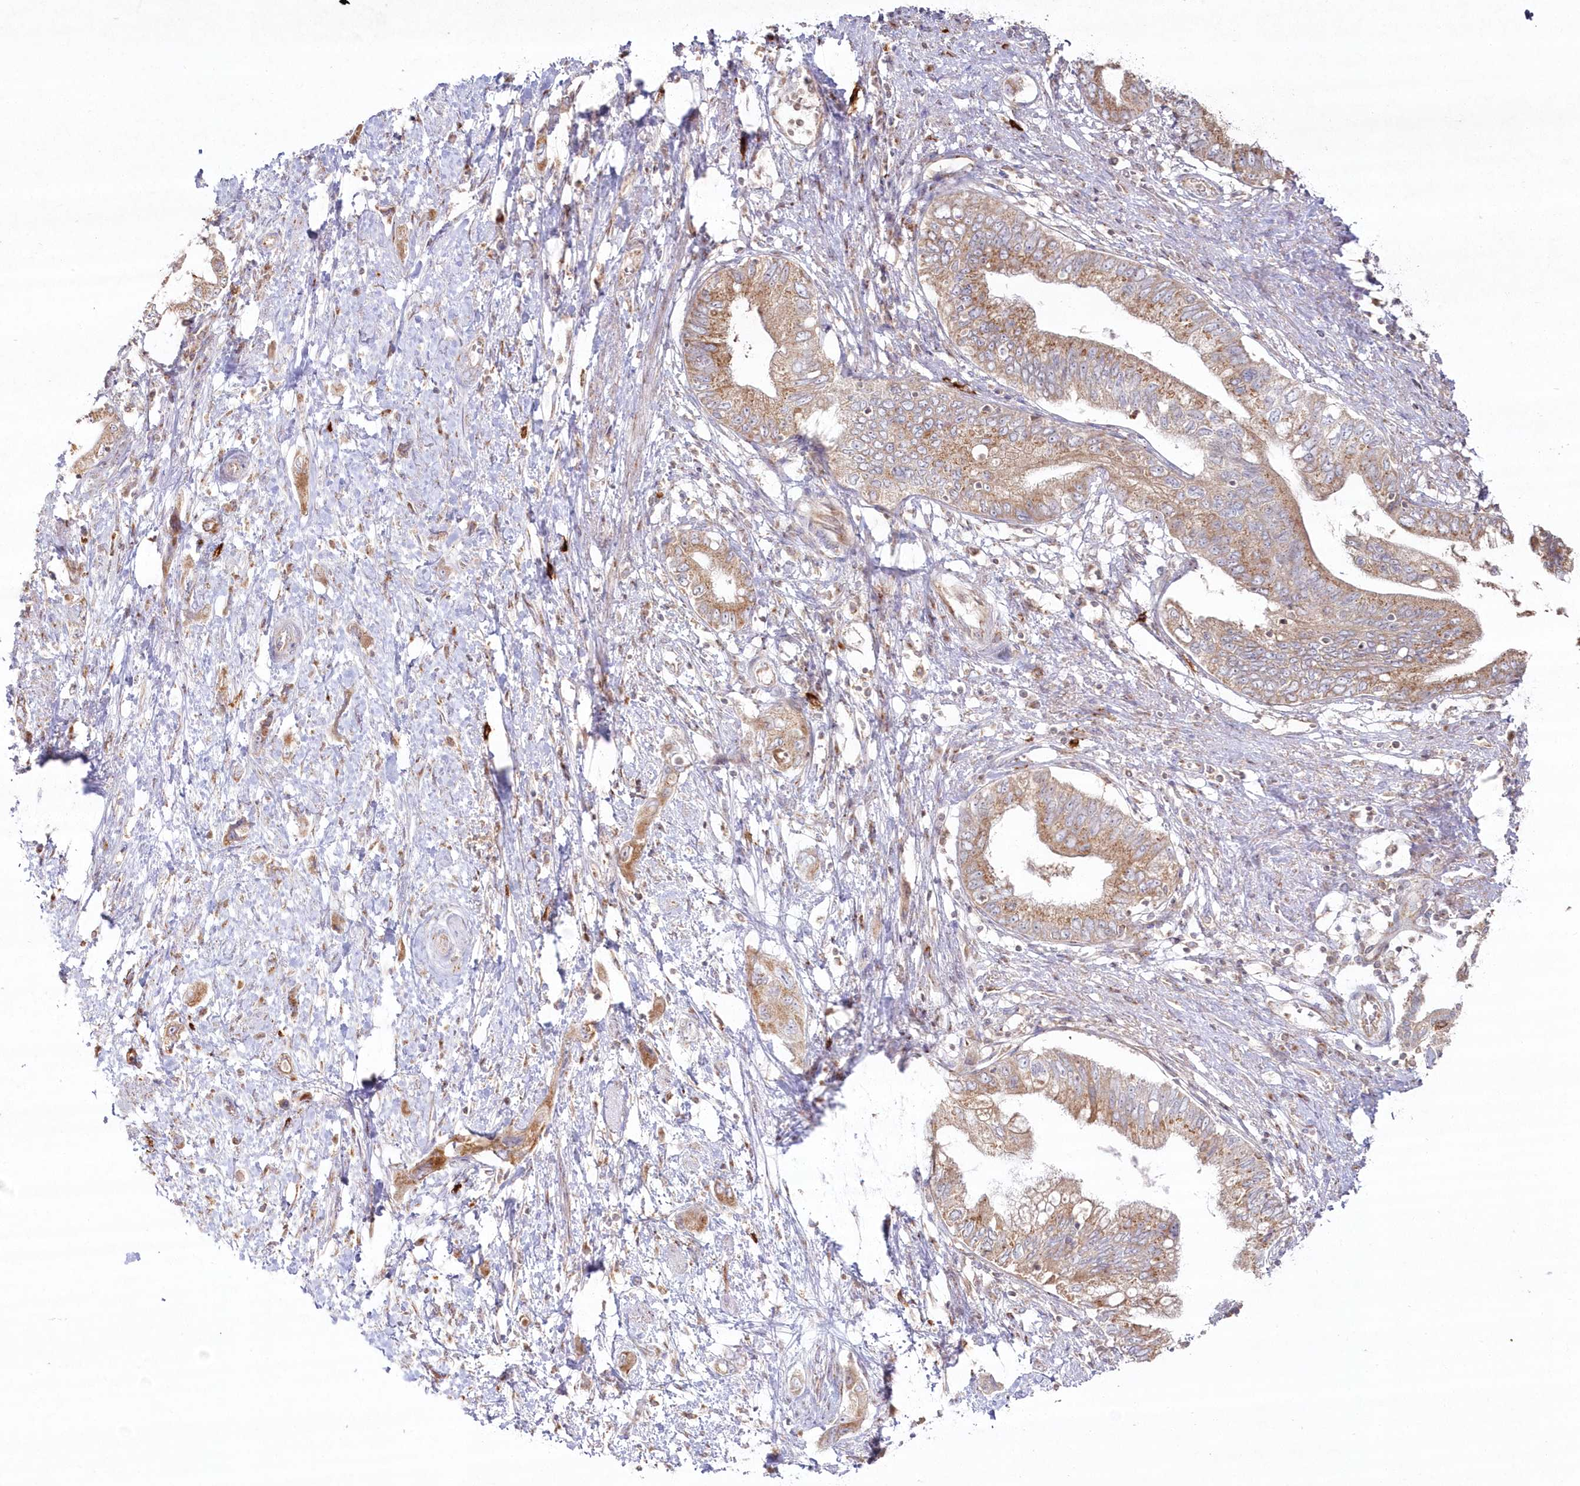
{"staining": {"intensity": "moderate", "quantity": ">75%", "location": "cytoplasmic/membranous"}, "tissue": "pancreatic cancer", "cell_type": "Tumor cells", "image_type": "cancer", "snomed": [{"axis": "morphology", "description": "Adenocarcinoma, NOS"}, {"axis": "topography", "description": "Pancreas"}], "caption": "Protein analysis of pancreatic adenocarcinoma tissue exhibits moderate cytoplasmic/membranous staining in approximately >75% of tumor cells. (Stains: DAB in brown, nuclei in blue, Microscopy: brightfield microscopy at high magnification).", "gene": "ARSB", "patient": {"sex": "female", "age": 73}}